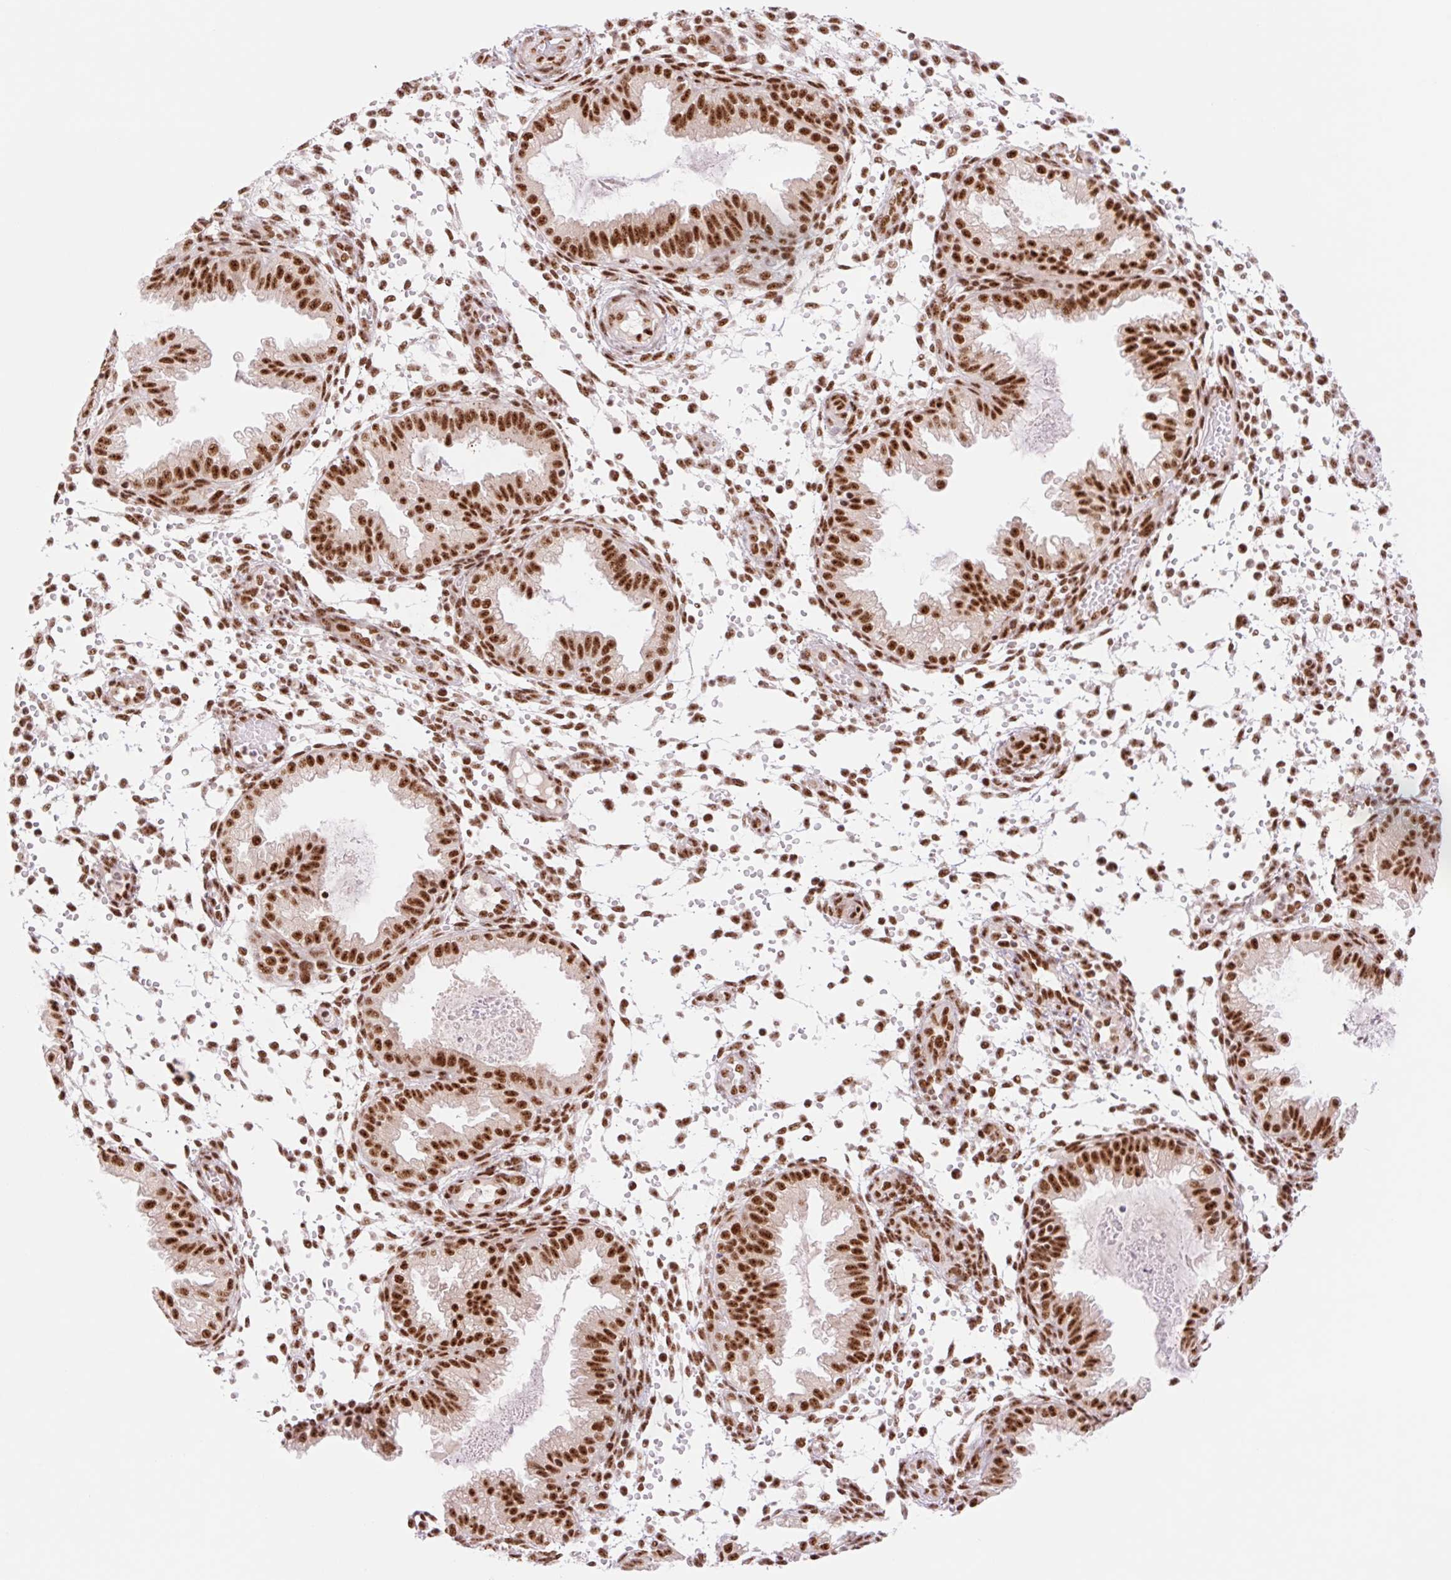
{"staining": {"intensity": "strong", "quantity": ">75%", "location": "nuclear"}, "tissue": "endometrium", "cell_type": "Cells in endometrial stroma", "image_type": "normal", "snomed": [{"axis": "morphology", "description": "Normal tissue, NOS"}, {"axis": "topography", "description": "Endometrium"}], "caption": "This histopathology image exhibits immunohistochemistry staining of unremarkable human endometrium, with high strong nuclear expression in about >75% of cells in endometrial stroma.", "gene": "PRDM11", "patient": {"sex": "female", "age": 33}}